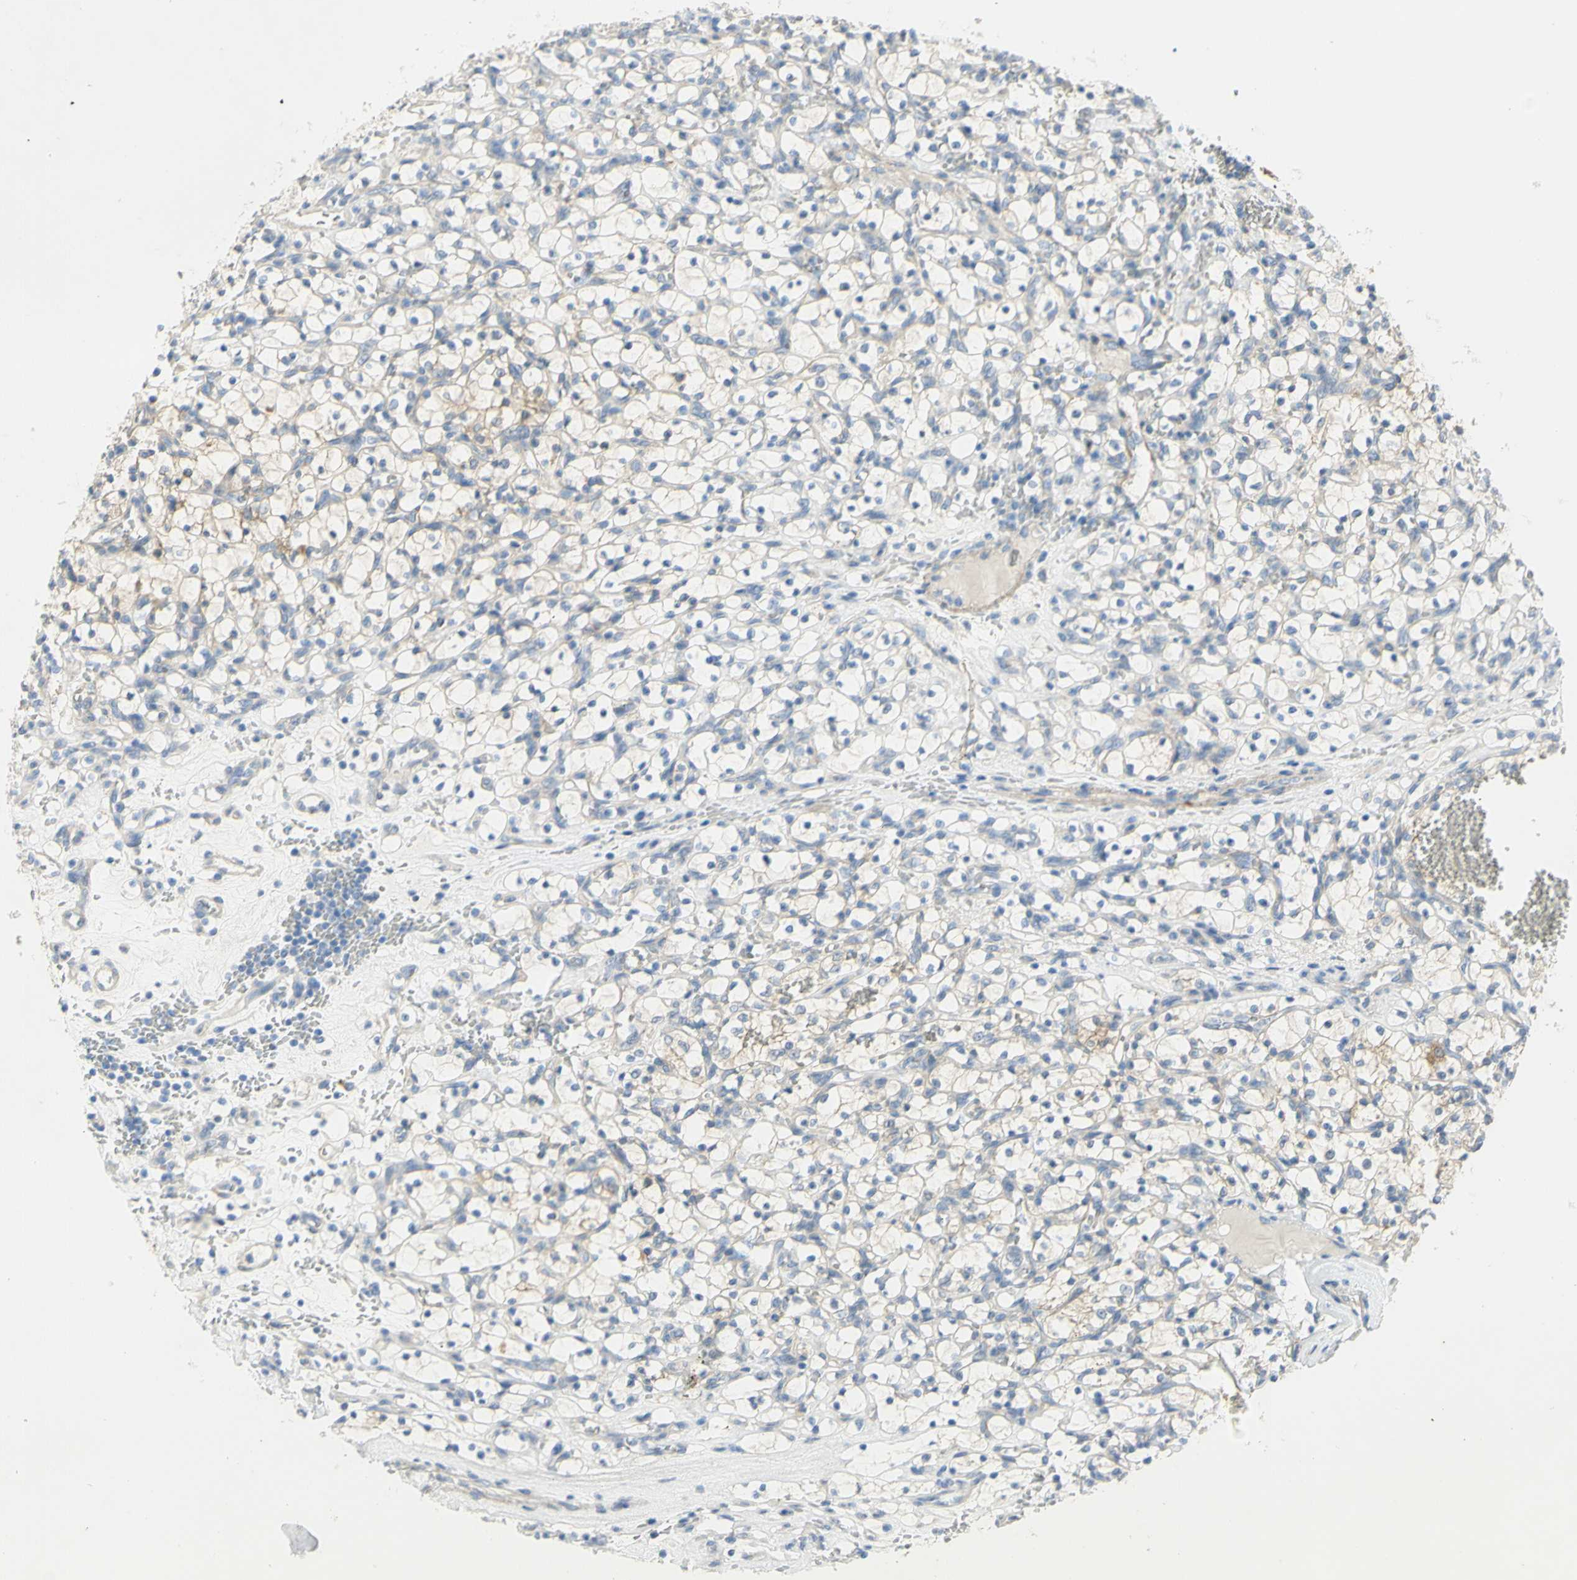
{"staining": {"intensity": "weak", "quantity": "<25%", "location": "cytoplasmic/membranous"}, "tissue": "renal cancer", "cell_type": "Tumor cells", "image_type": "cancer", "snomed": [{"axis": "morphology", "description": "Adenocarcinoma, NOS"}, {"axis": "topography", "description": "Kidney"}], "caption": "There is no significant staining in tumor cells of adenocarcinoma (renal).", "gene": "GCNT3", "patient": {"sex": "female", "age": 69}}